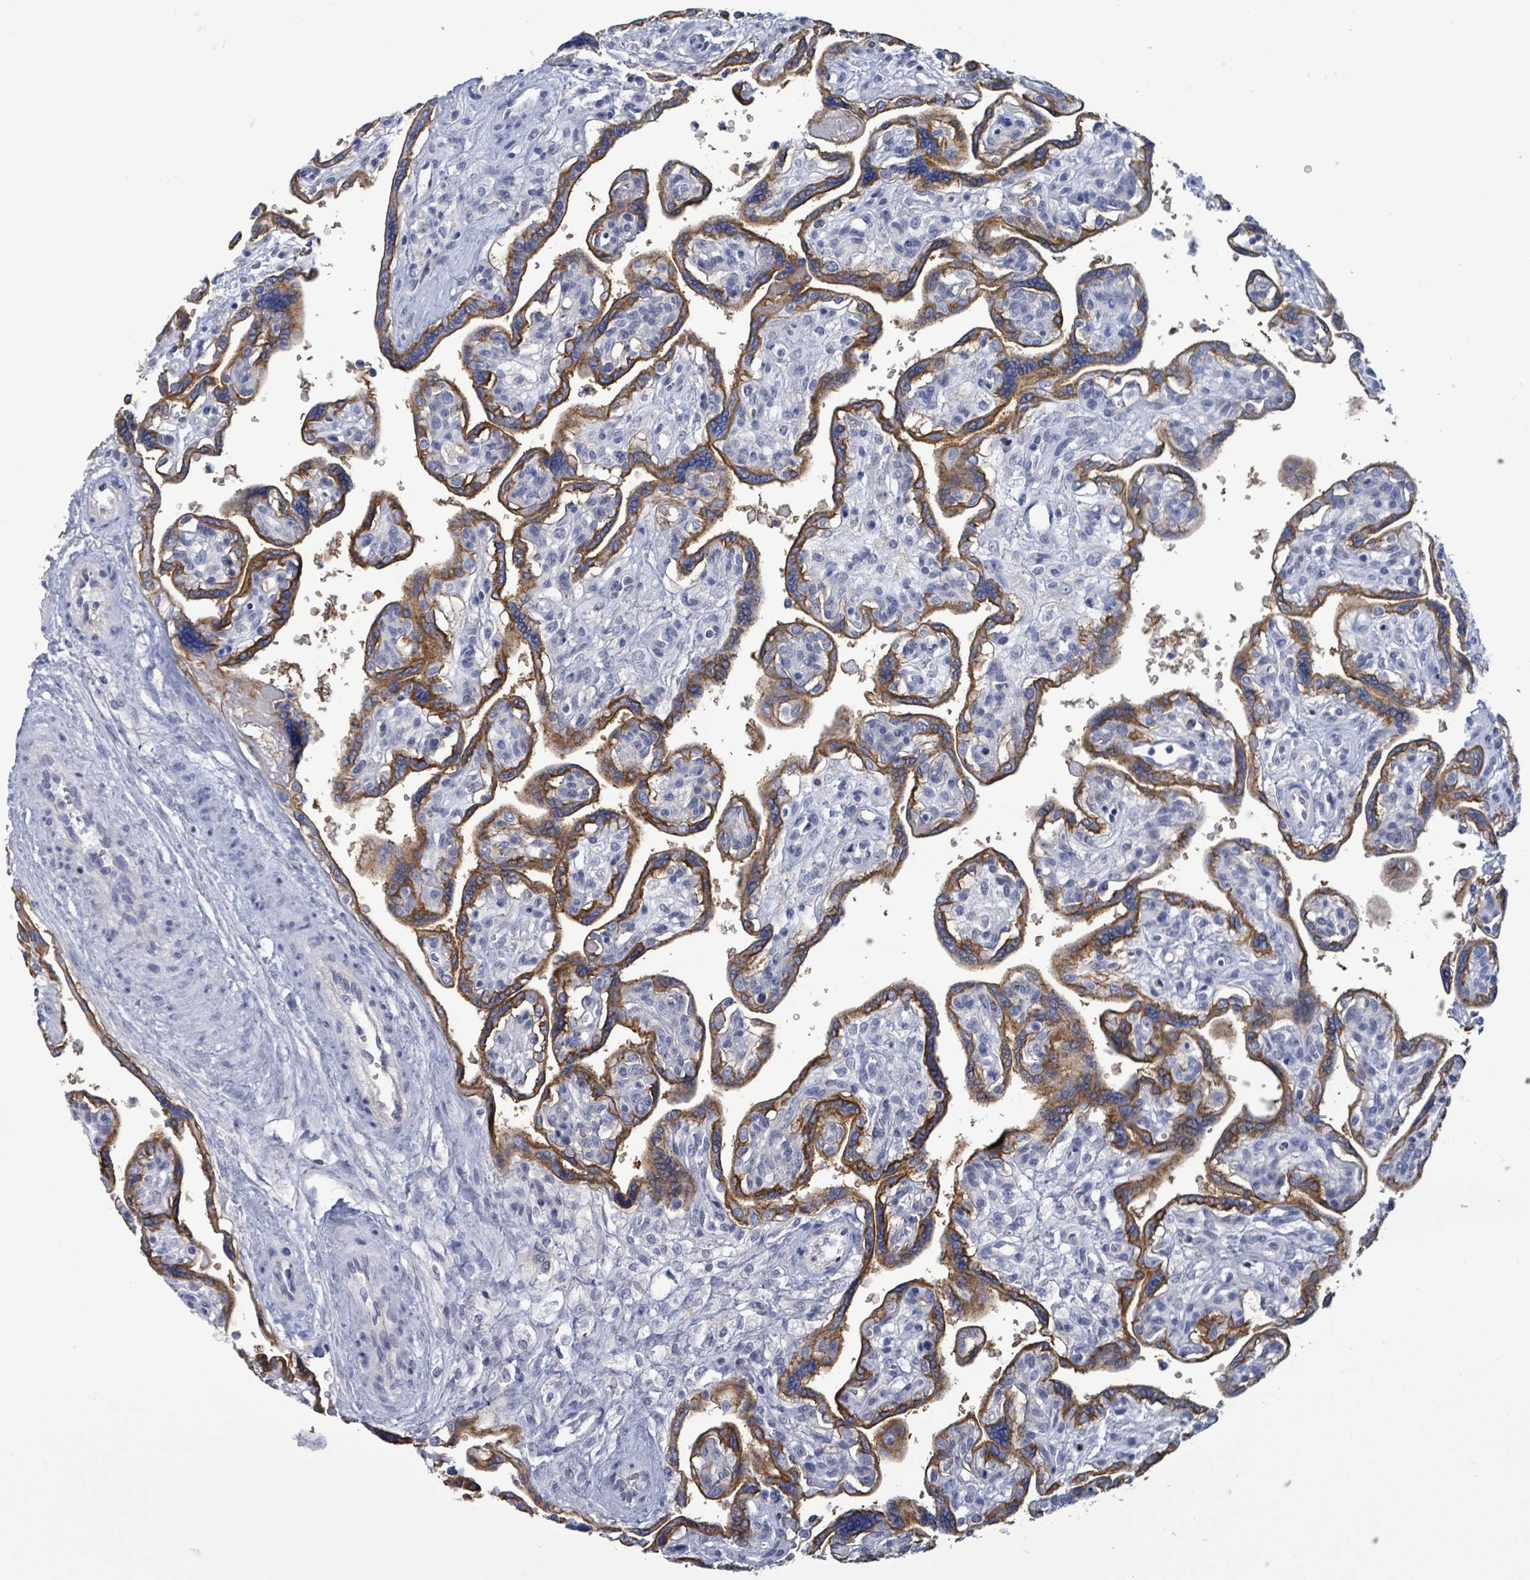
{"staining": {"intensity": "moderate", "quantity": ">75%", "location": "cytoplasmic/membranous"}, "tissue": "placenta", "cell_type": "Trophoblastic cells", "image_type": "normal", "snomed": [{"axis": "morphology", "description": "Normal tissue, NOS"}, {"axis": "topography", "description": "Placenta"}], "caption": "The micrograph reveals staining of unremarkable placenta, revealing moderate cytoplasmic/membranous protein positivity (brown color) within trophoblastic cells.", "gene": "BSG", "patient": {"sex": "female", "age": 39}}